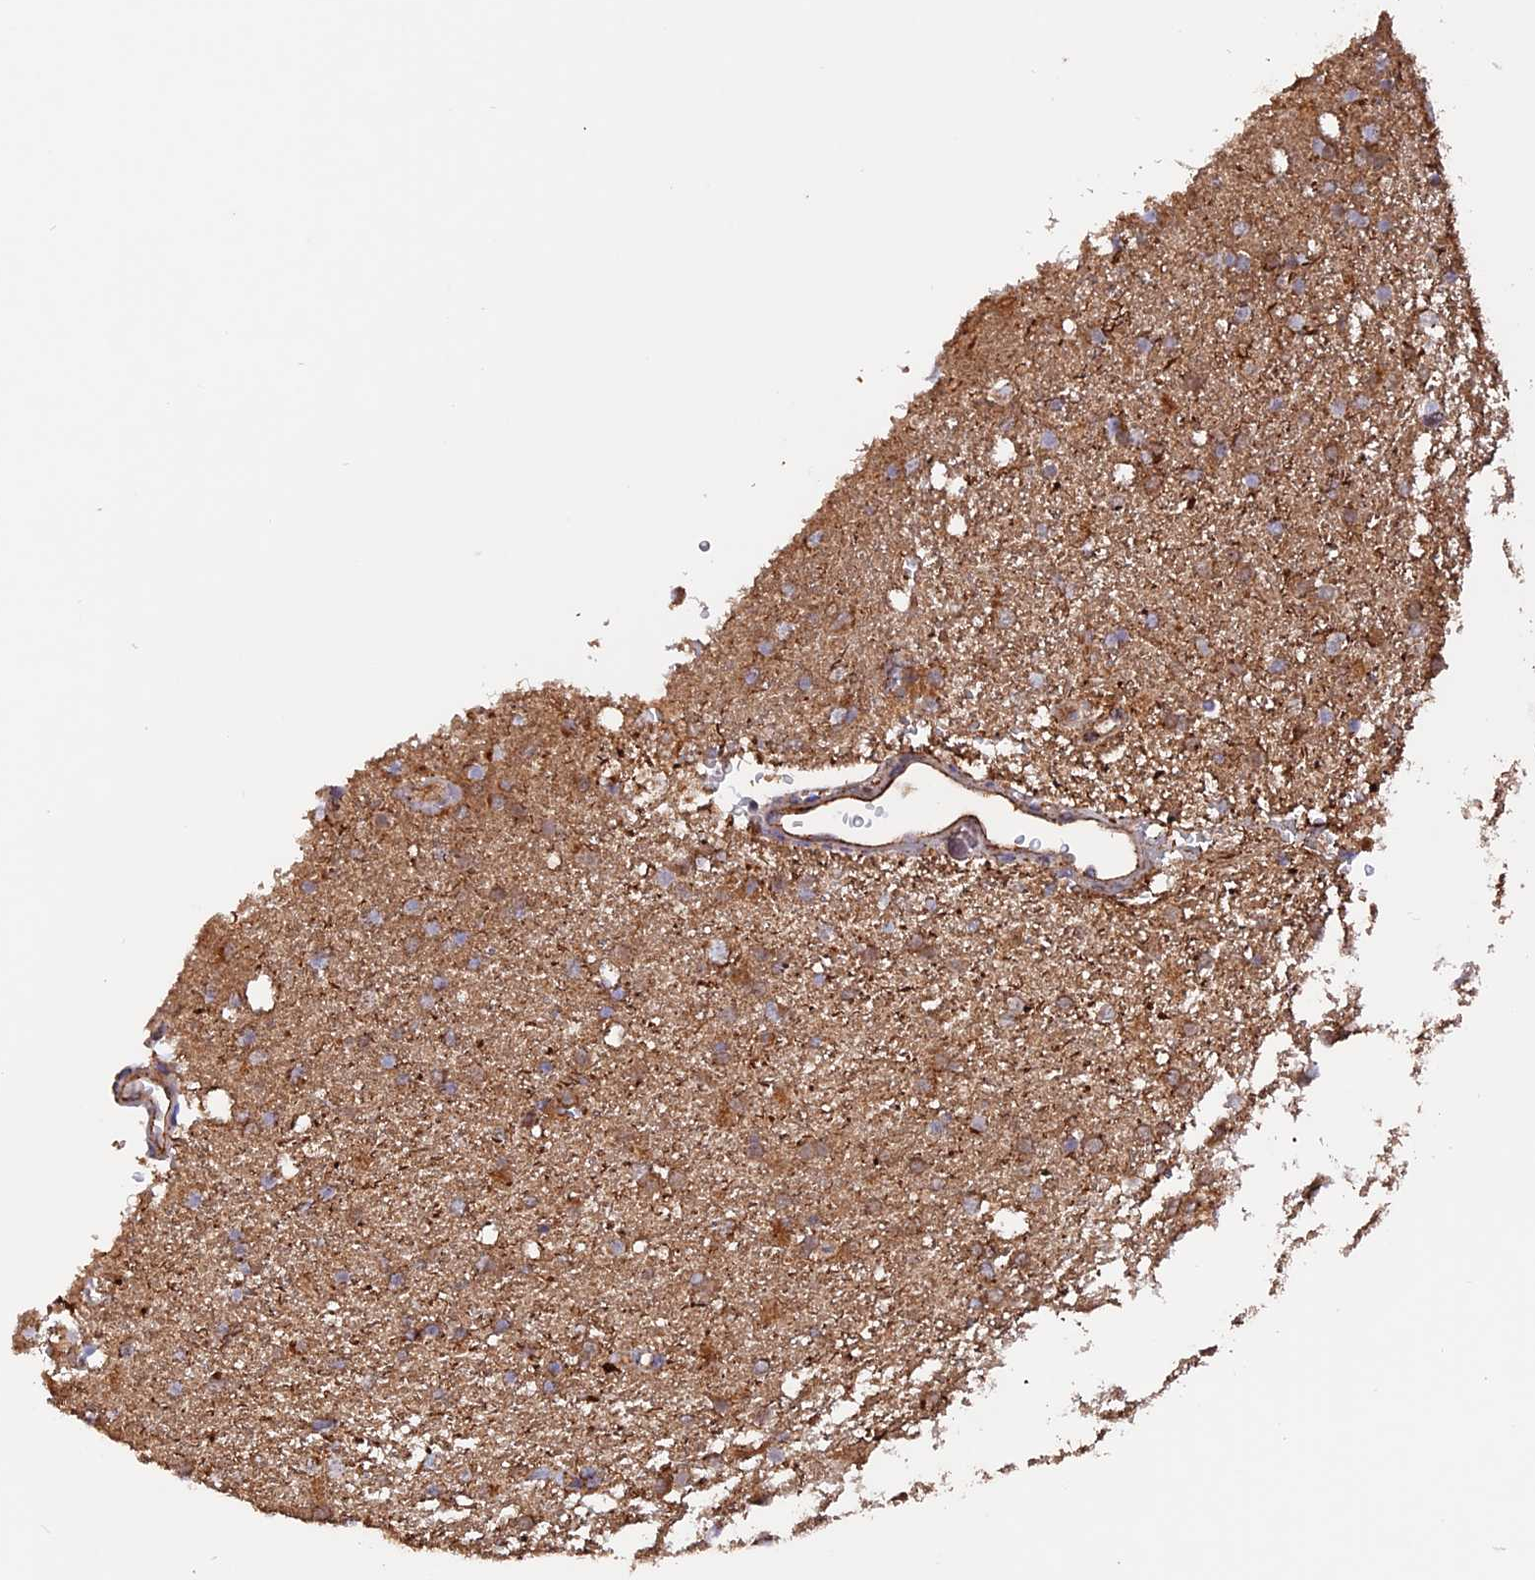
{"staining": {"intensity": "strong", "quantity": ">75%", "location": "cytoplasmic/membranous"}, "tissue": "glioma", "cell_type": "Tumor cells", "image_type": "cancer", "snomed": [{"axis": "morphology", "description": "Glioma, malignant, High grade"}, {"axis": "topography", "description": "Brain"}], "caption": "Human malignant glioma (high-grade) stained with a protein marker displays strong staining in tumor cells.", "gene": "DTYMK", "patient": {"sex": "male", "age": 72}}